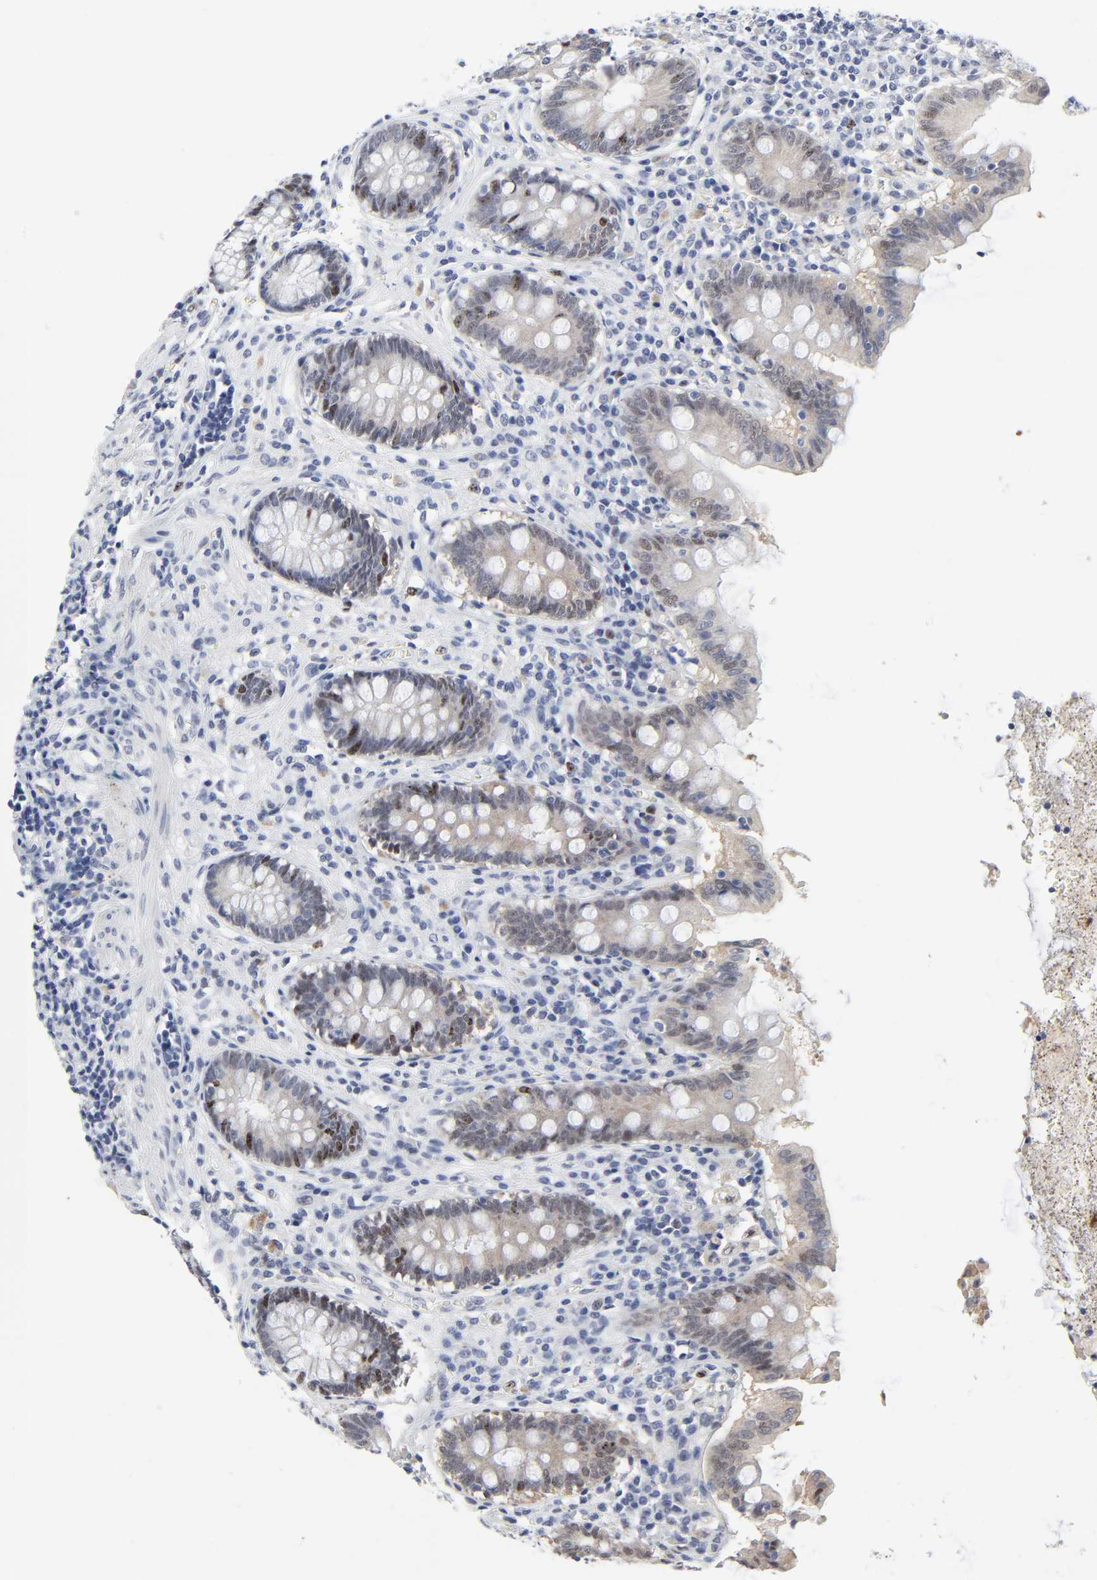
{"staining": {"intensity": "moderate", "quantity": "<25%", "location": "nuclear"}, "tissue": "appendix", "cell_type": "Glandular cells", "image_type": "normal", "snomed": [{"axis": "morphology", "description": "Normal tissue, NOS"}, {"axis": "topography", "description": "Appendix"}], "caption": "Moderate nuclear staining for a protein is identified in approximately <25% of glandular cells of benign appendix using IHC.", "gene": "ZNF589", "patient": {"sex": "female", "age": 50}}